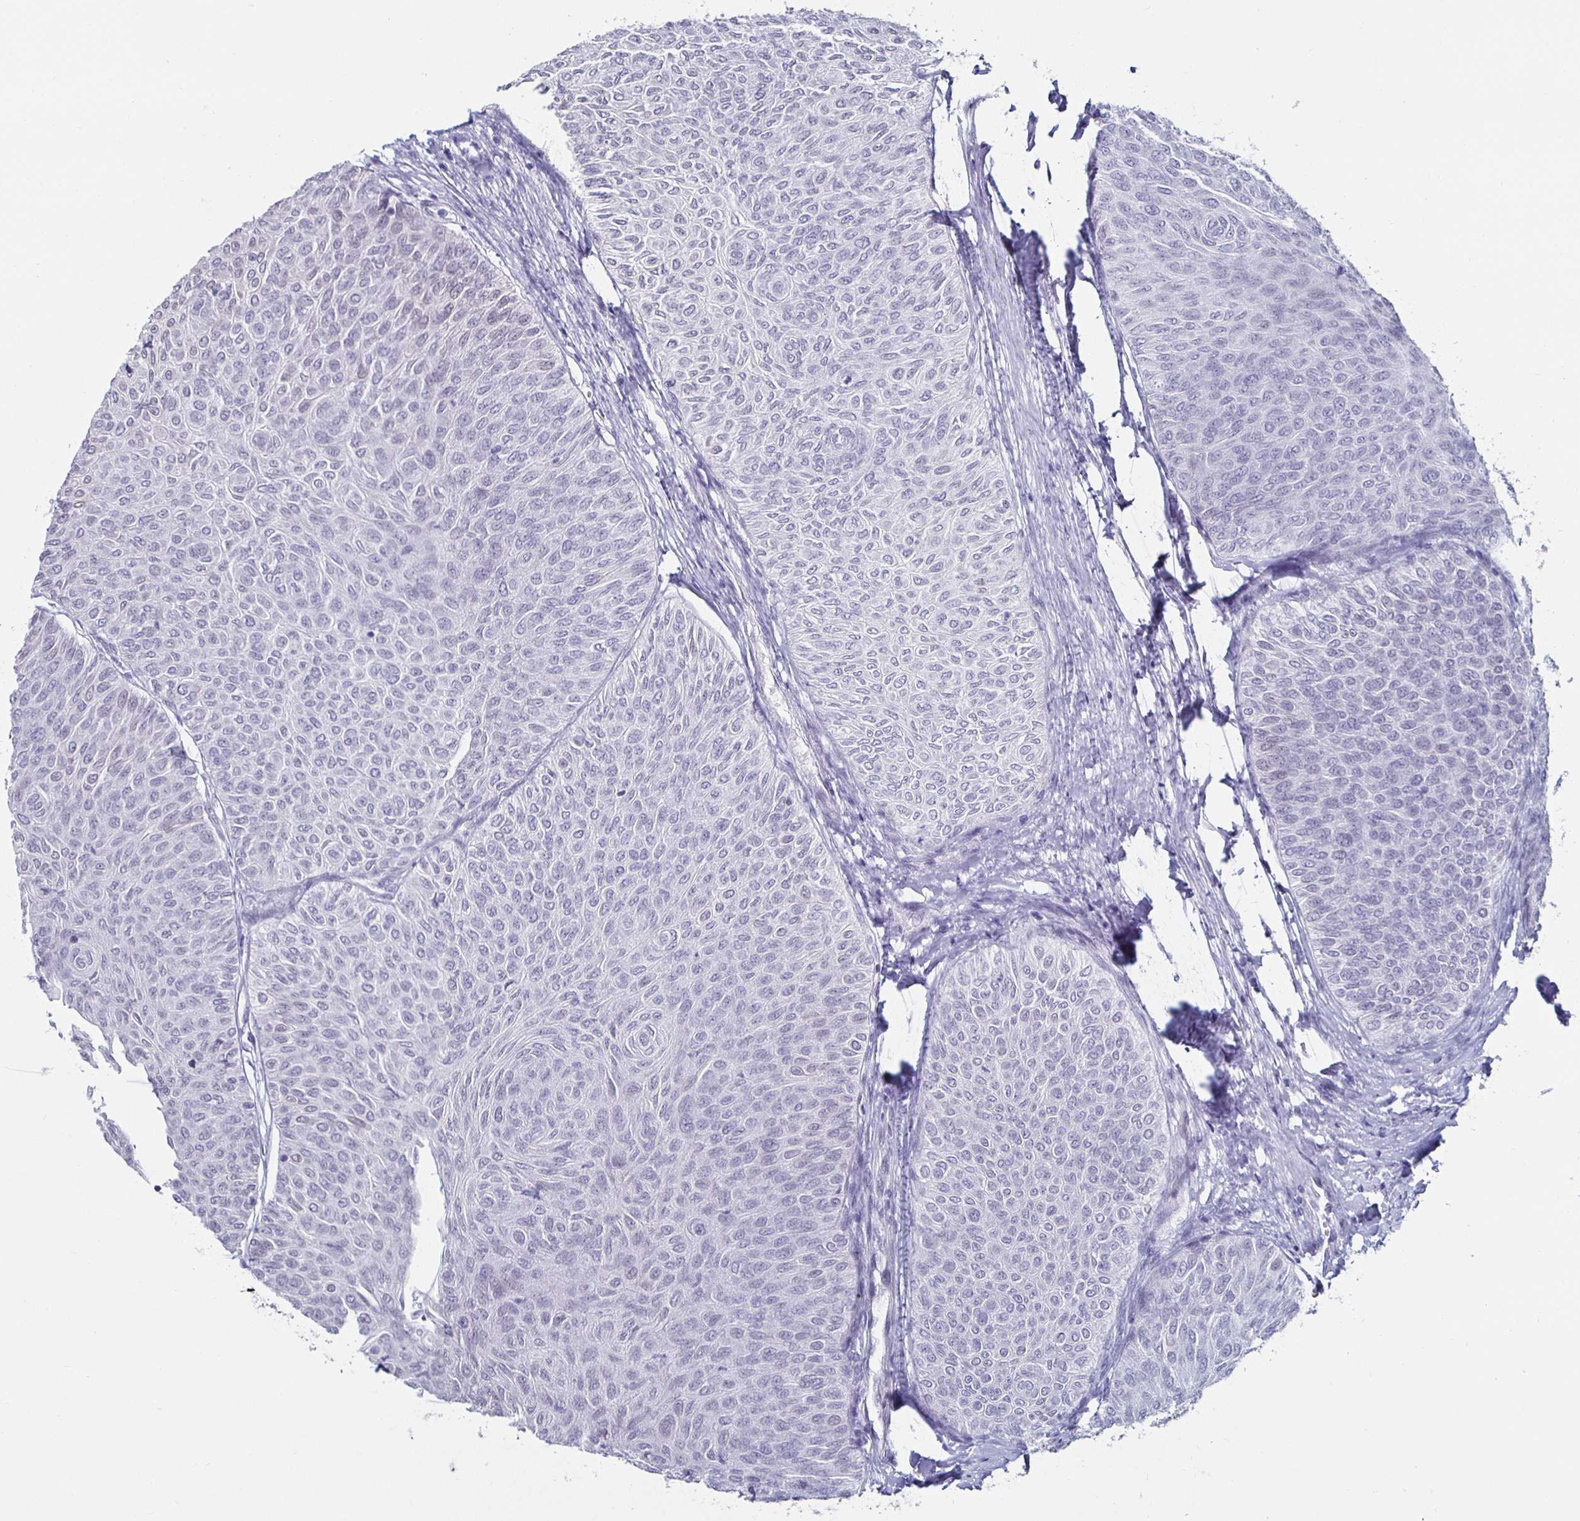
{"staining": {"intensity": "negative", "quantity": "none", "location": "none"}, "tissue": "urothelial cancer", "cell_type": "Tumor cells", "image_type": "cancer", "snomed": [{"axis": "morphology", "description": "Urothelial carcinoma, Low grade"}, {"axis": "topography", "description": "Urinary bladder"}], "caption": "A high-resolution photomicrograph shows immunohistochemistry (IHC) staining of urothelial carcinoma (low-grade), which shows no significant positivity in tumor cells. (DAB (3,3'-diaminobenzidine) IHC, high magnification).", "gene": "KRT4", "patient": {"sex": "male", "age": 78}}